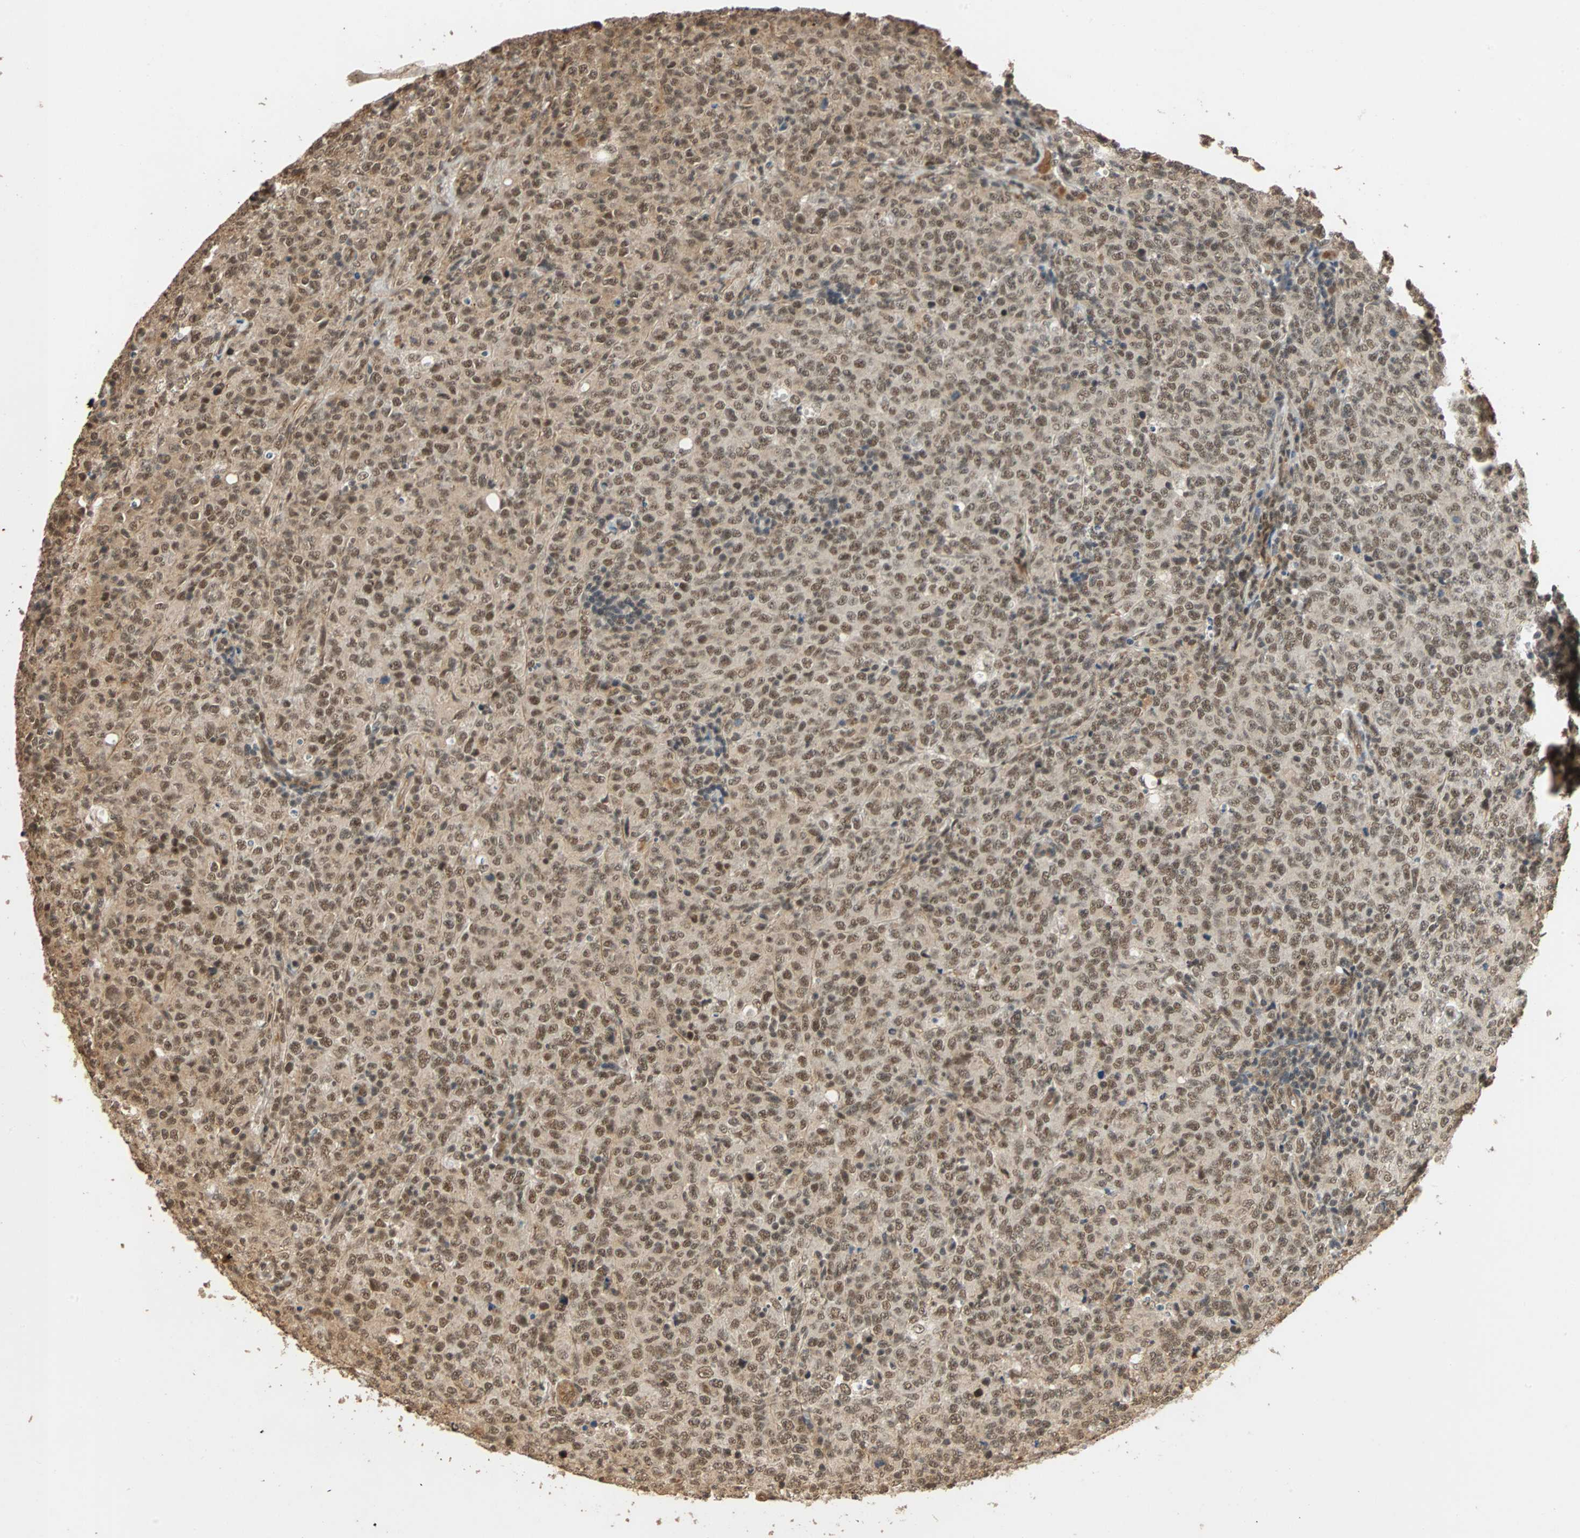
{"staining": {"intensity": "moderate", "quantity": ">75%", "location": "cytoplasmic/membranous,nuclear"}, "tissue": "lymphoma", "cell_type": "Tumor cells", "image_type": "cancer", "snomed": [{"axis": "morphology", "description": "Malignant lymphoma, non-Hodgkin's type, High grade"}, {"axis": "topography", "description": "Tonsil"}], "caption": "Immunohistochemistry (IHC) (DAB) staining of human high-grade malignant lymphoma, non-Hodgkin's type reveals moderate cytoplasmic/membranous and nuclear protein expression in about >75% of tumor cells.", "gene": "CDC5L", "patient": {"sex": "female", "age": 36}}